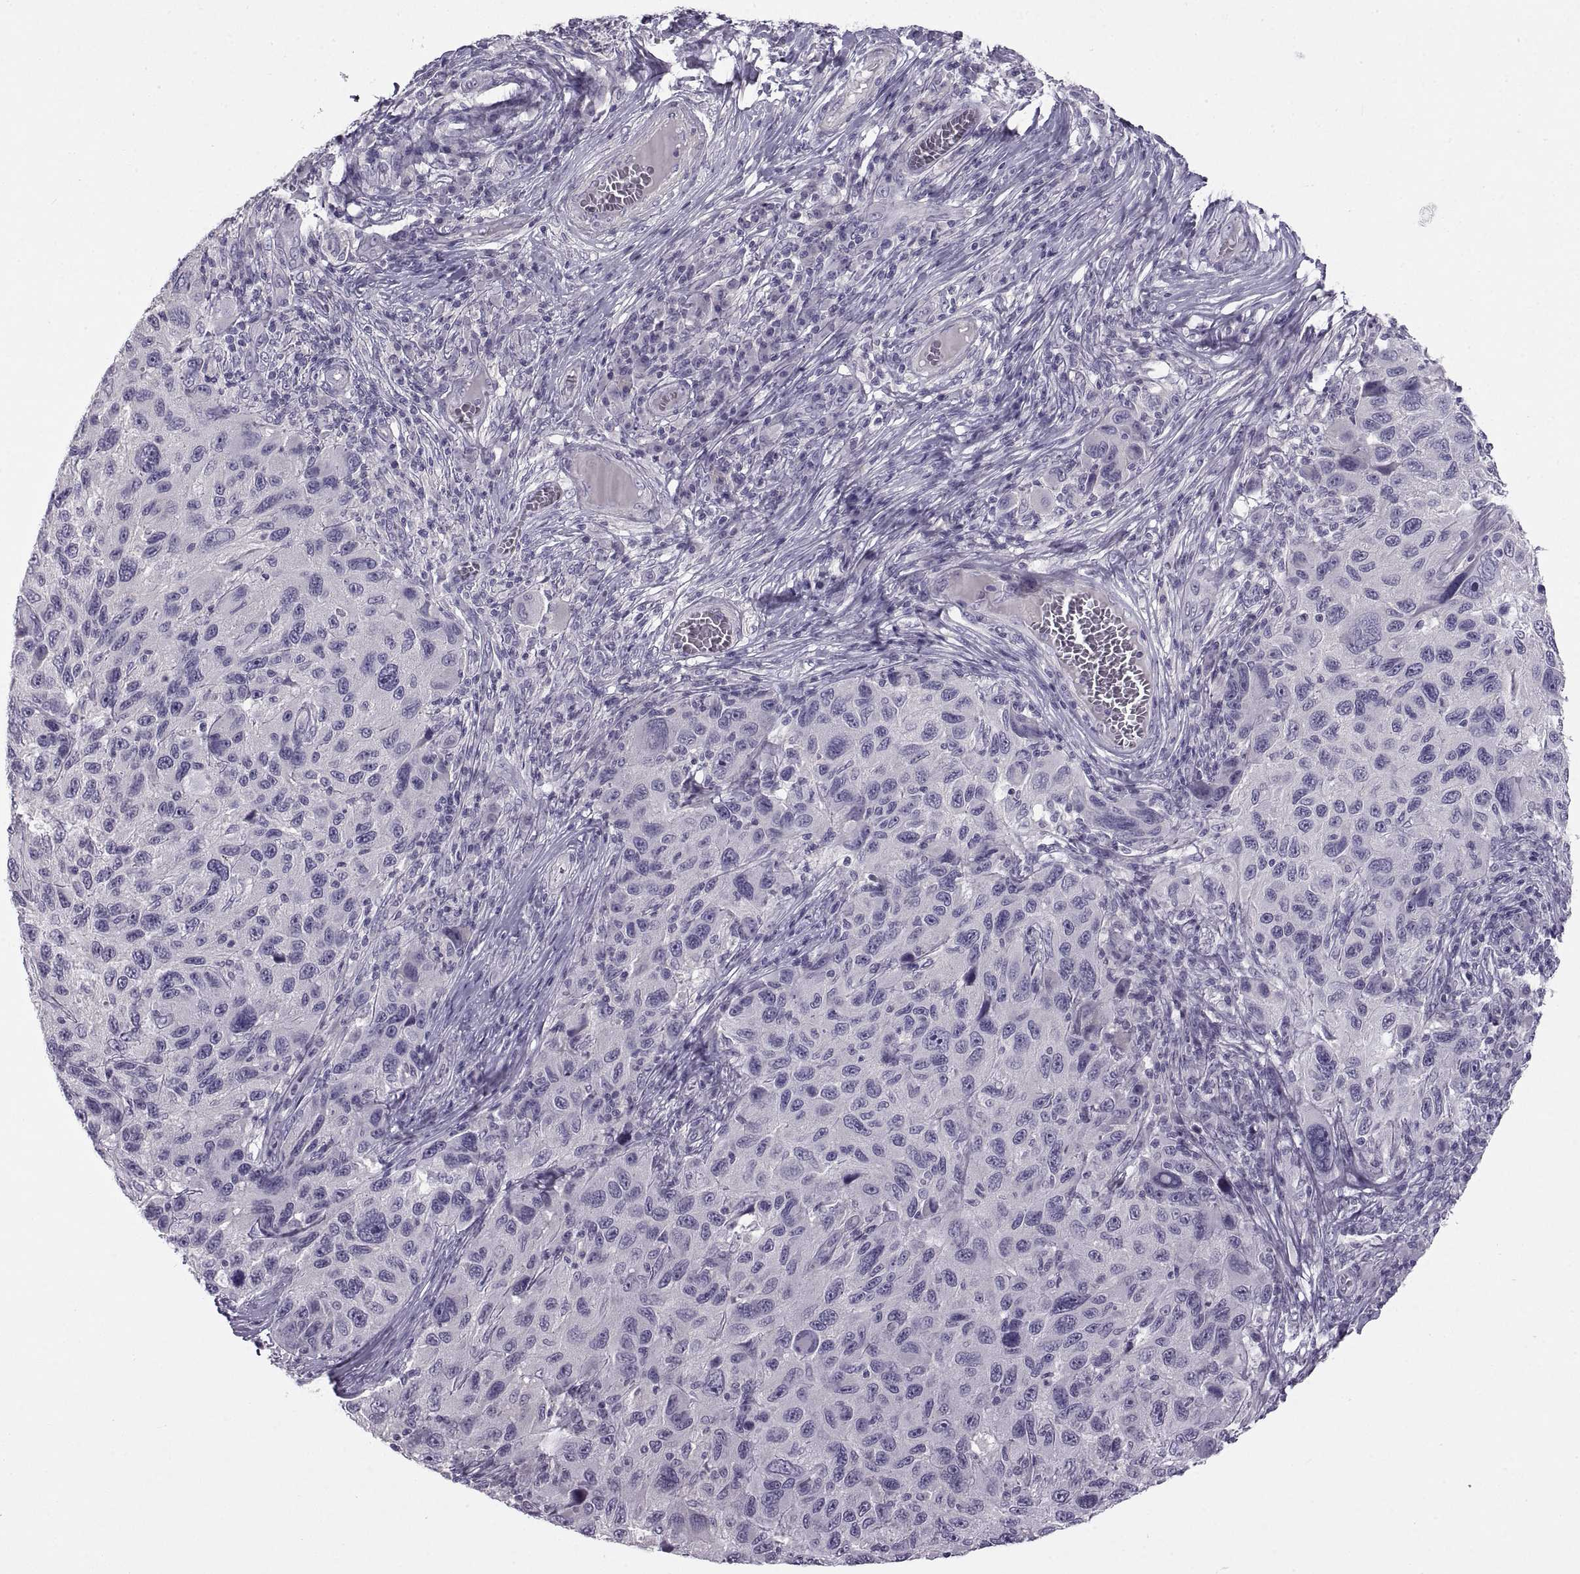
{"staining": {"intensity": "negative", "quantity": "none", "location": "none"}, "tissue": "melanoma", "cell_type": "Tumor cells", "image_type": "cancer", "snomed": [{"axis": "morphology", "description": "Malignant melanoma, NOS"}, {"axis": "topography", "description": "Skin"}], "caption": "Tumor cells are negative for protein expression in human melanoma.", "gene": "BSPH1", "patient": {"sex": "male", "age": 53}}